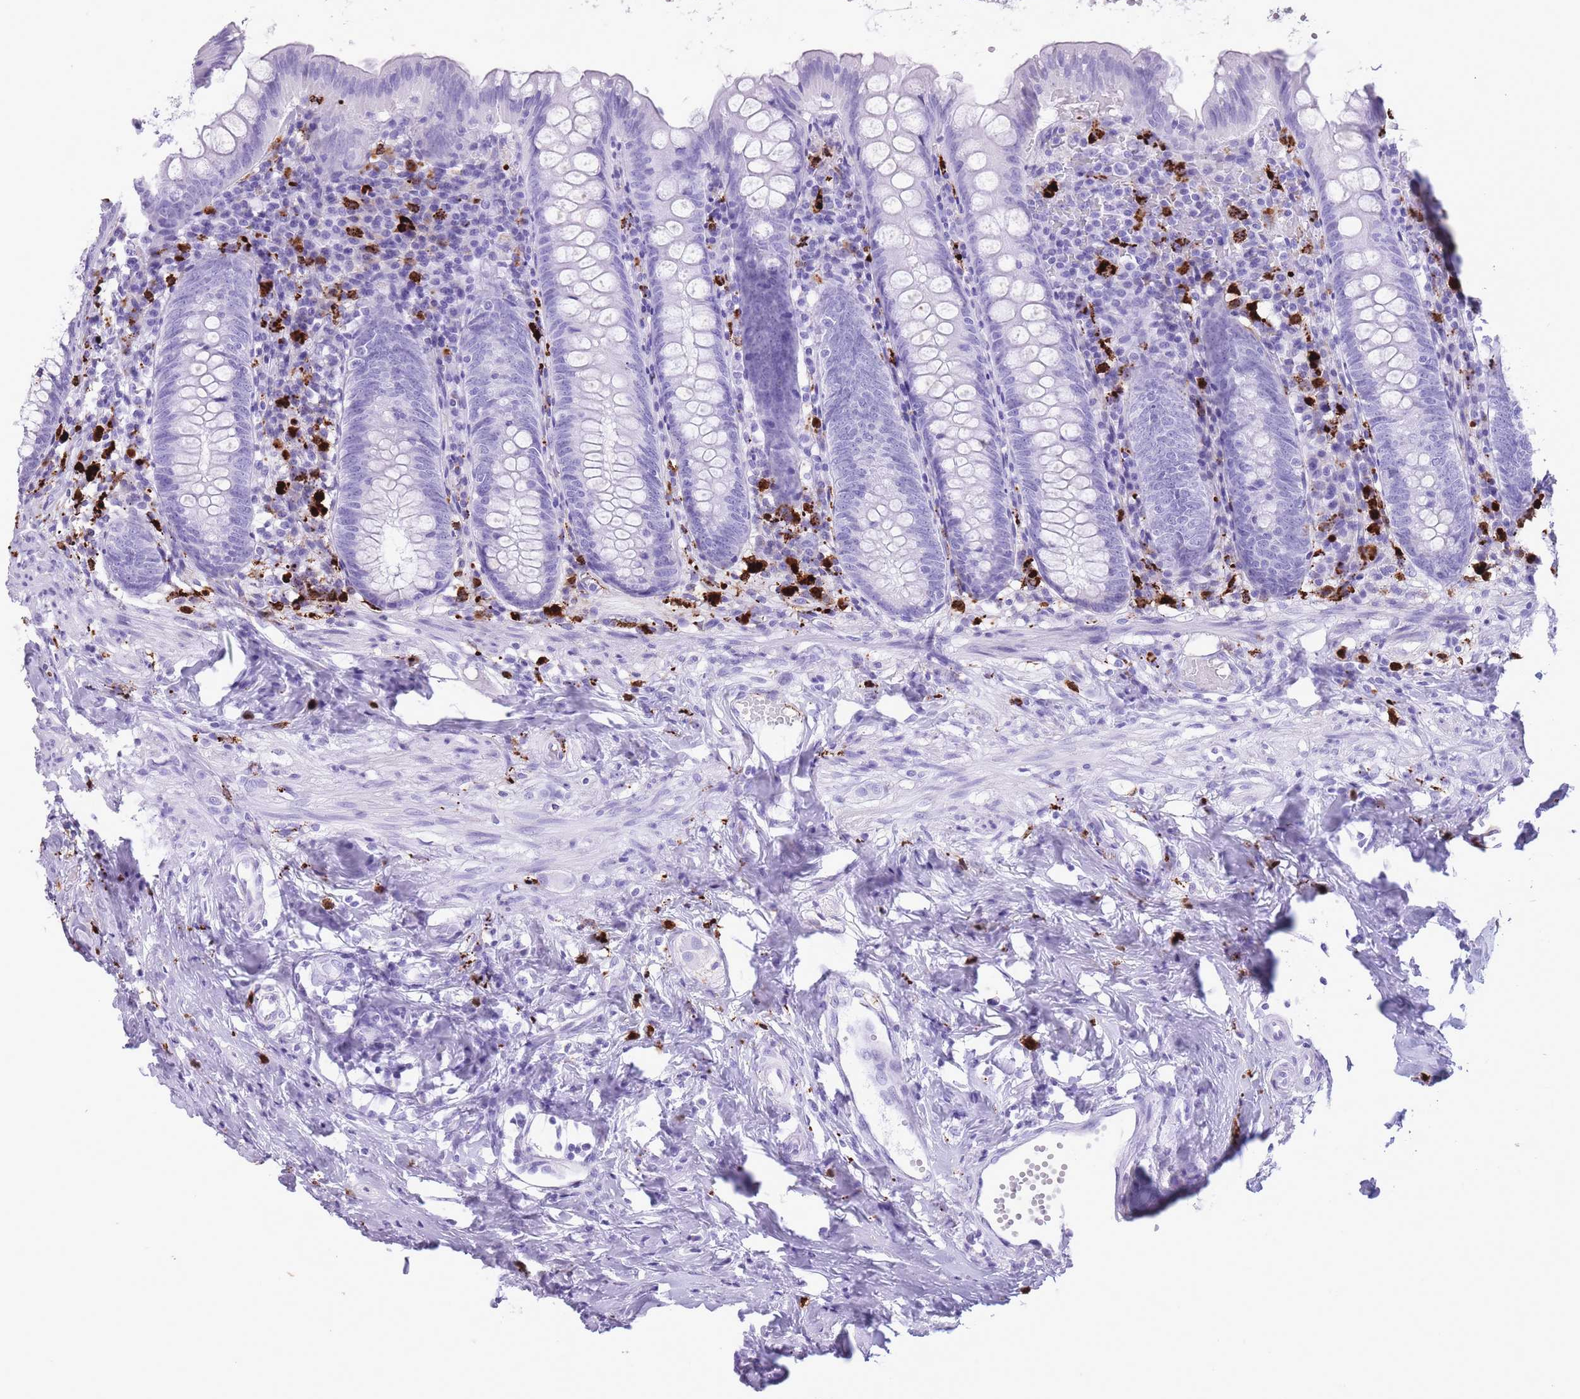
{"staining": {"intensity": "negative", "quantity": "none", "location": "none"}, "tissue": "appendix", "cell_type": "Glandular cells", "image_type": "normal", "snomed": [{"axis": "morphology", "description": "Normal tissue, NOS"}, {"axis": "topography", "description": "Appendix"}], "caption": "Human appendix stained for a protein using IHC displays no staining in glandular cells.", "gene": "OR4F16", "patient": {"sex": "female", "age": 54}}